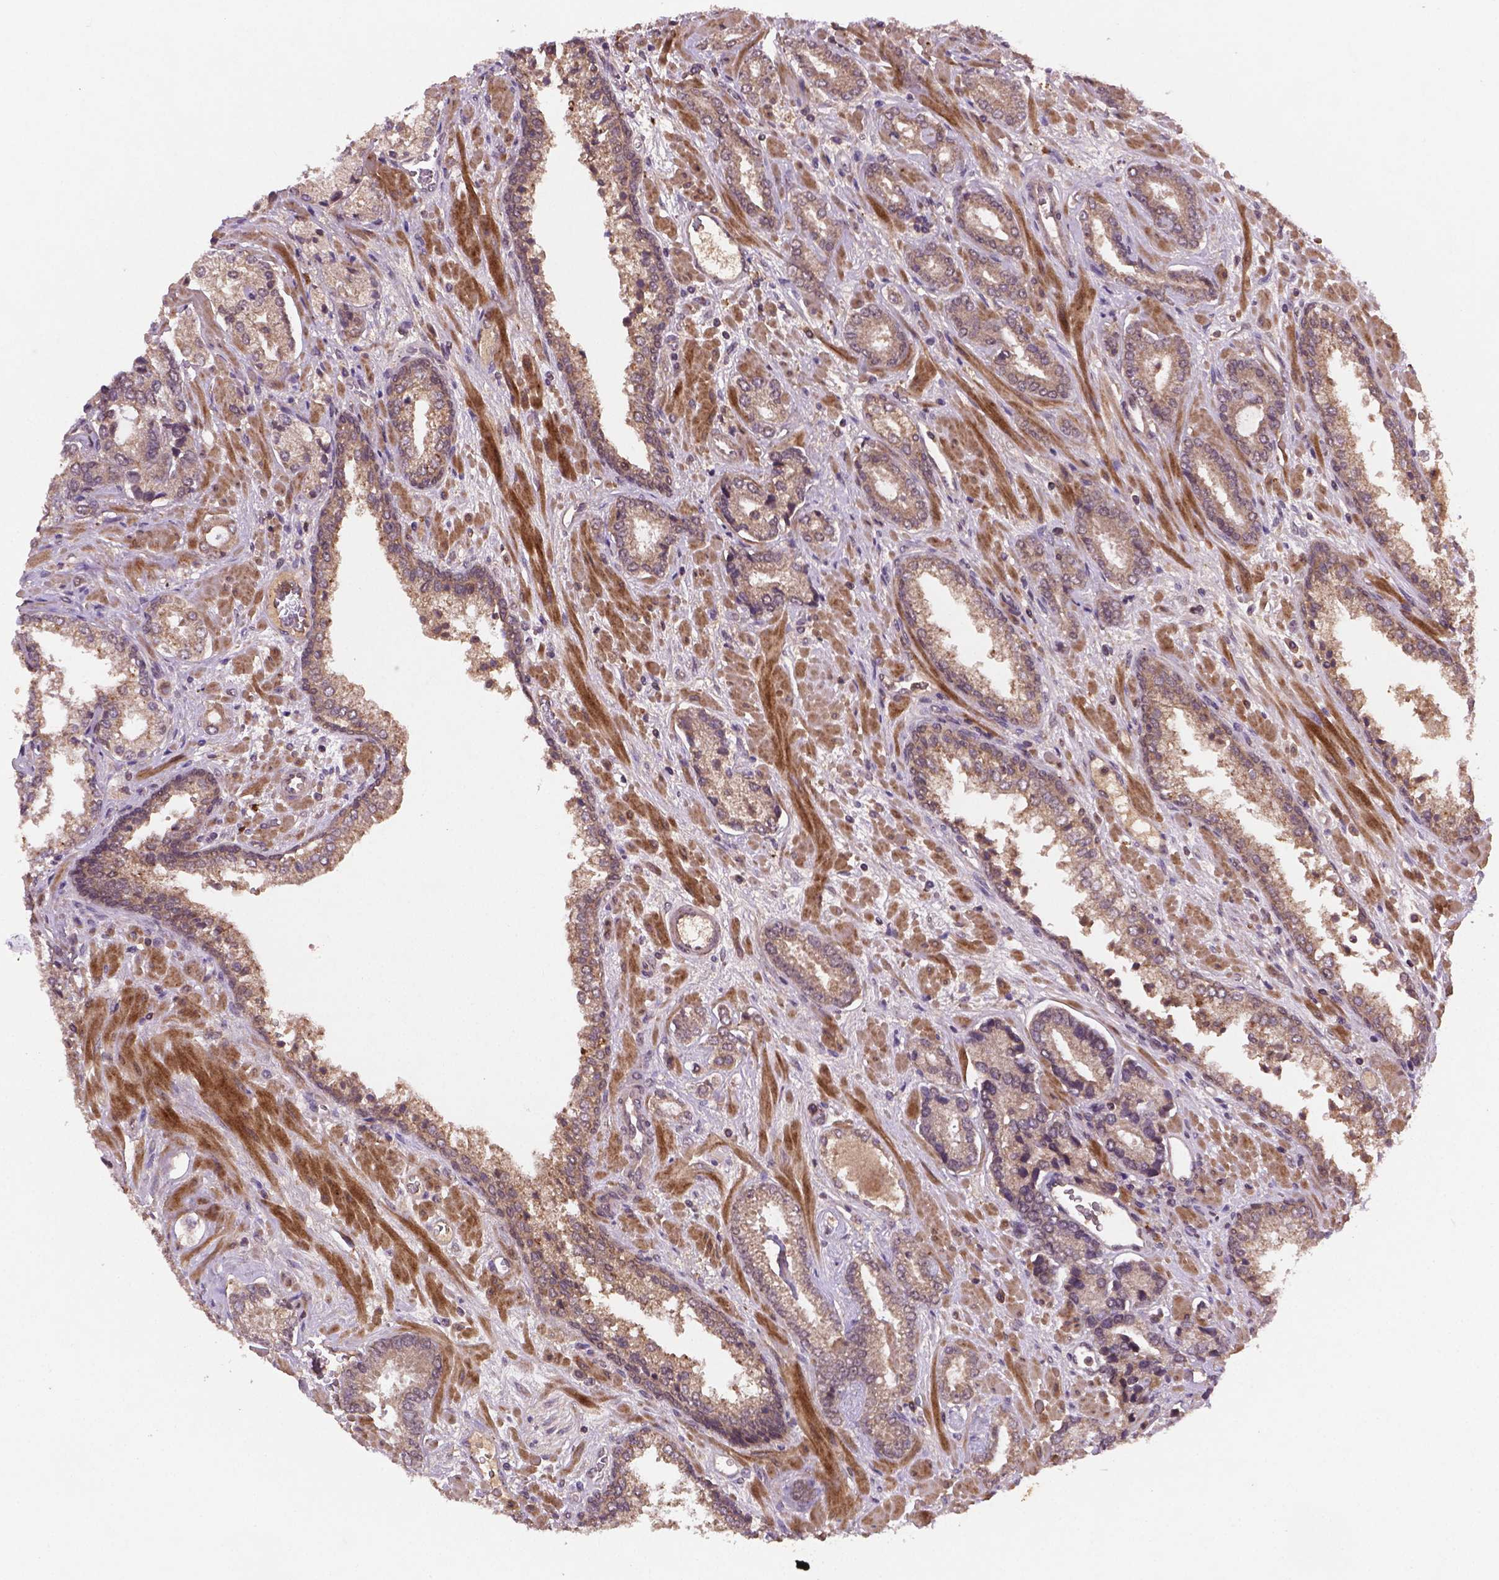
{"staining": {"intensity": "weak", "quantity": ">75%", "location": "cytoplasmic/membranous"}, "tissue": "prostate cancer", "cell_type": "Tumor cells", "image_type": "cancer", "snomed": [{"axis": "morphology", "description": "Adenocarcinoma, Low grade"}, {"axis": "topography", "description": "Prostate"}], "caption": "Weak cytoplasmic/membranous staining for a protein is seen in about >75% of tumor cells of prostate cancer using IHC.", "gene": "NIPAL2", "patient": {"sex": "male", "age": 61}}